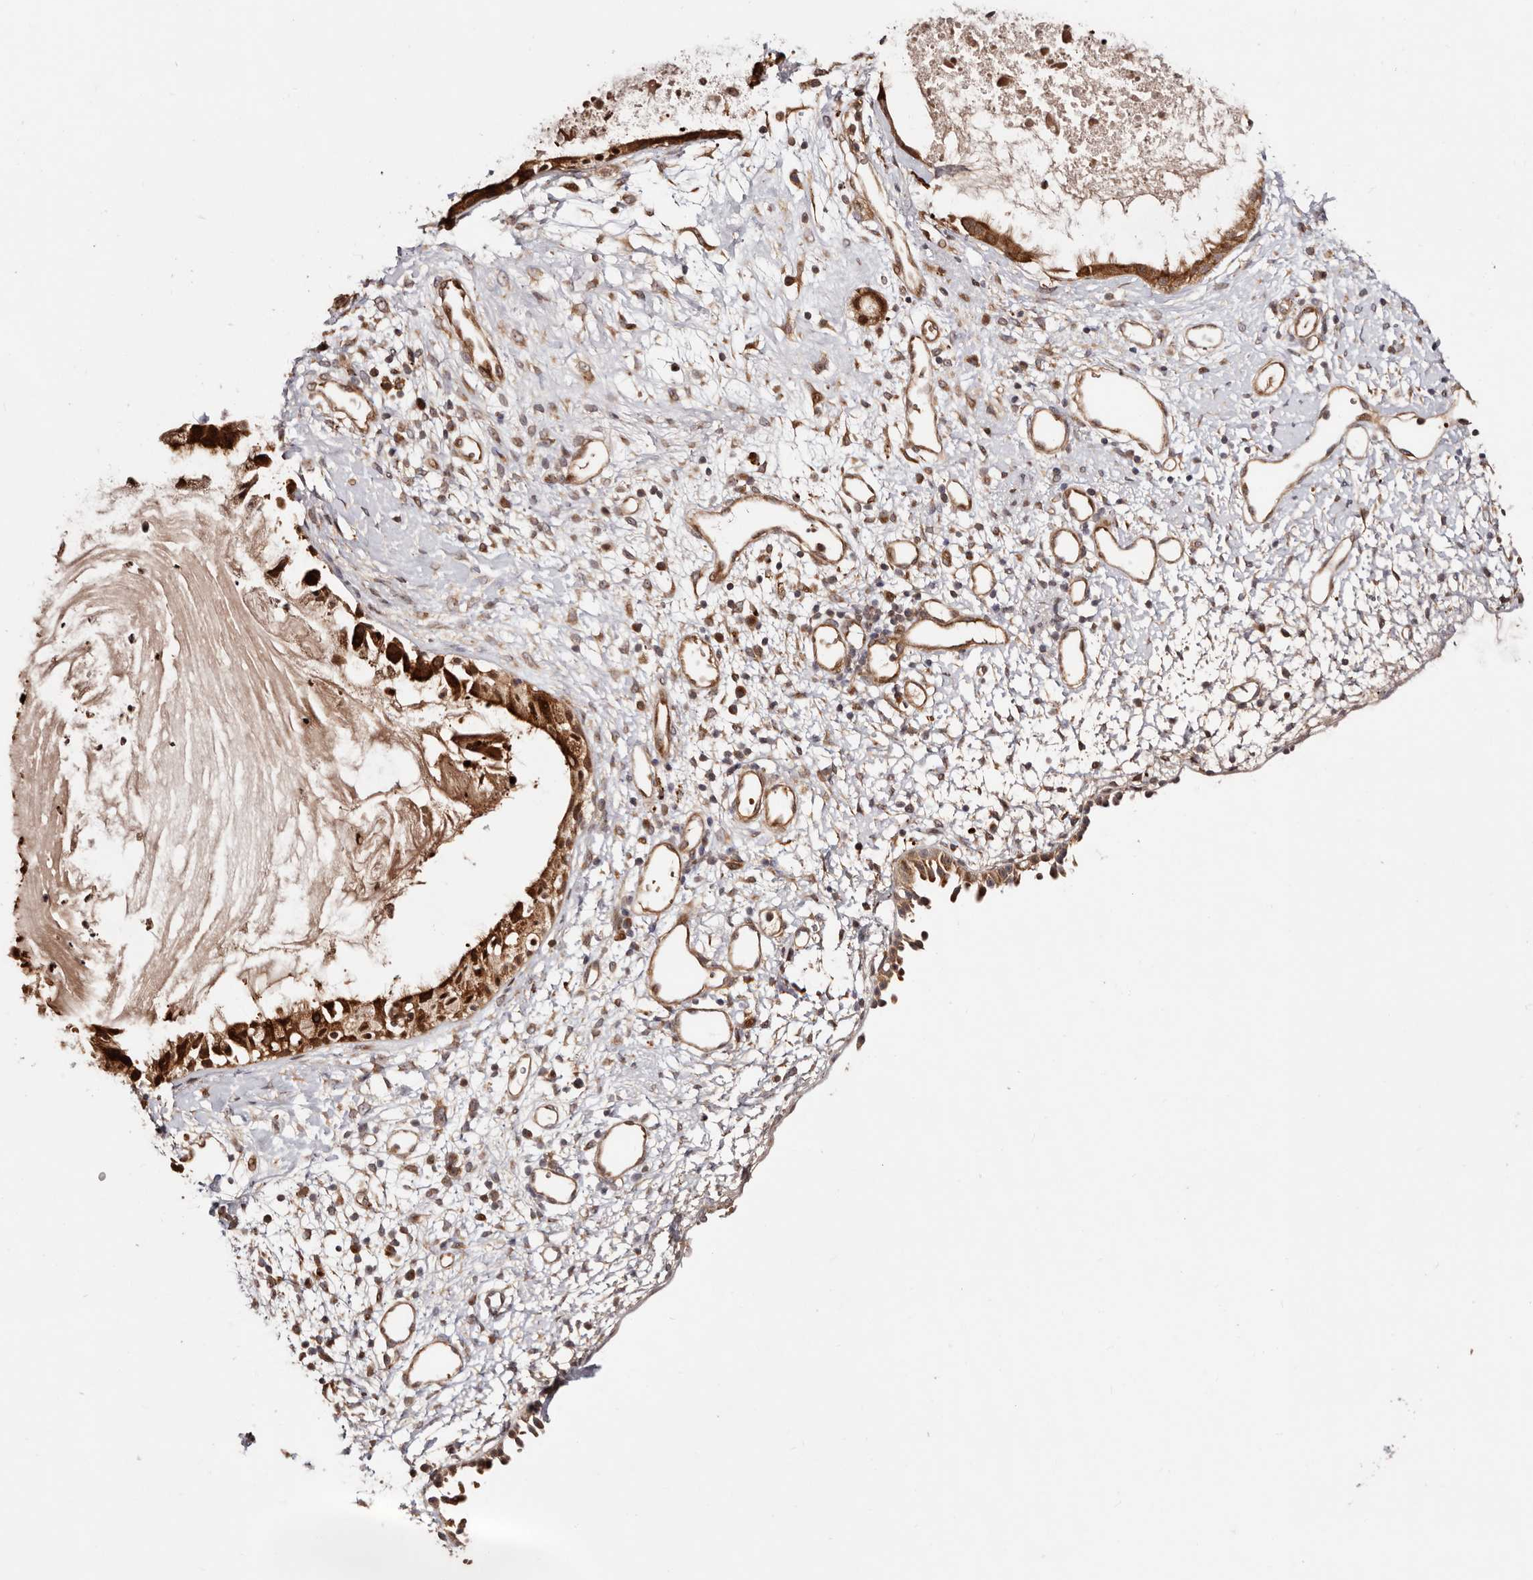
{"staining": {"intensity": "strong", "quantity": ">75%", "location": "cytoplasmic/membranous,nuclear"}, "tissue": "nasopharynx", "cell_type": "Respiratory epithelial cells", "image_type": "normal", "snomed": [{"axis": "morphology", "description": "Normal tissue, NOS"}, {"axis": "topography", "description": "Nasopharynx"}], "caption": "A photomicrograph of nasopharynx stained for a protein displays strong cytoplasmic/membranous,nuclear brown staining in respiratory epithelial cells. The staining was performed using DAB (3,3'-diaminobenzidine), with brown indicating positive protein expression. Nuclei are stained blue with hematoxylin.", "gene": "PTPN22", "patient": {"sex": "male", "age": 22}}